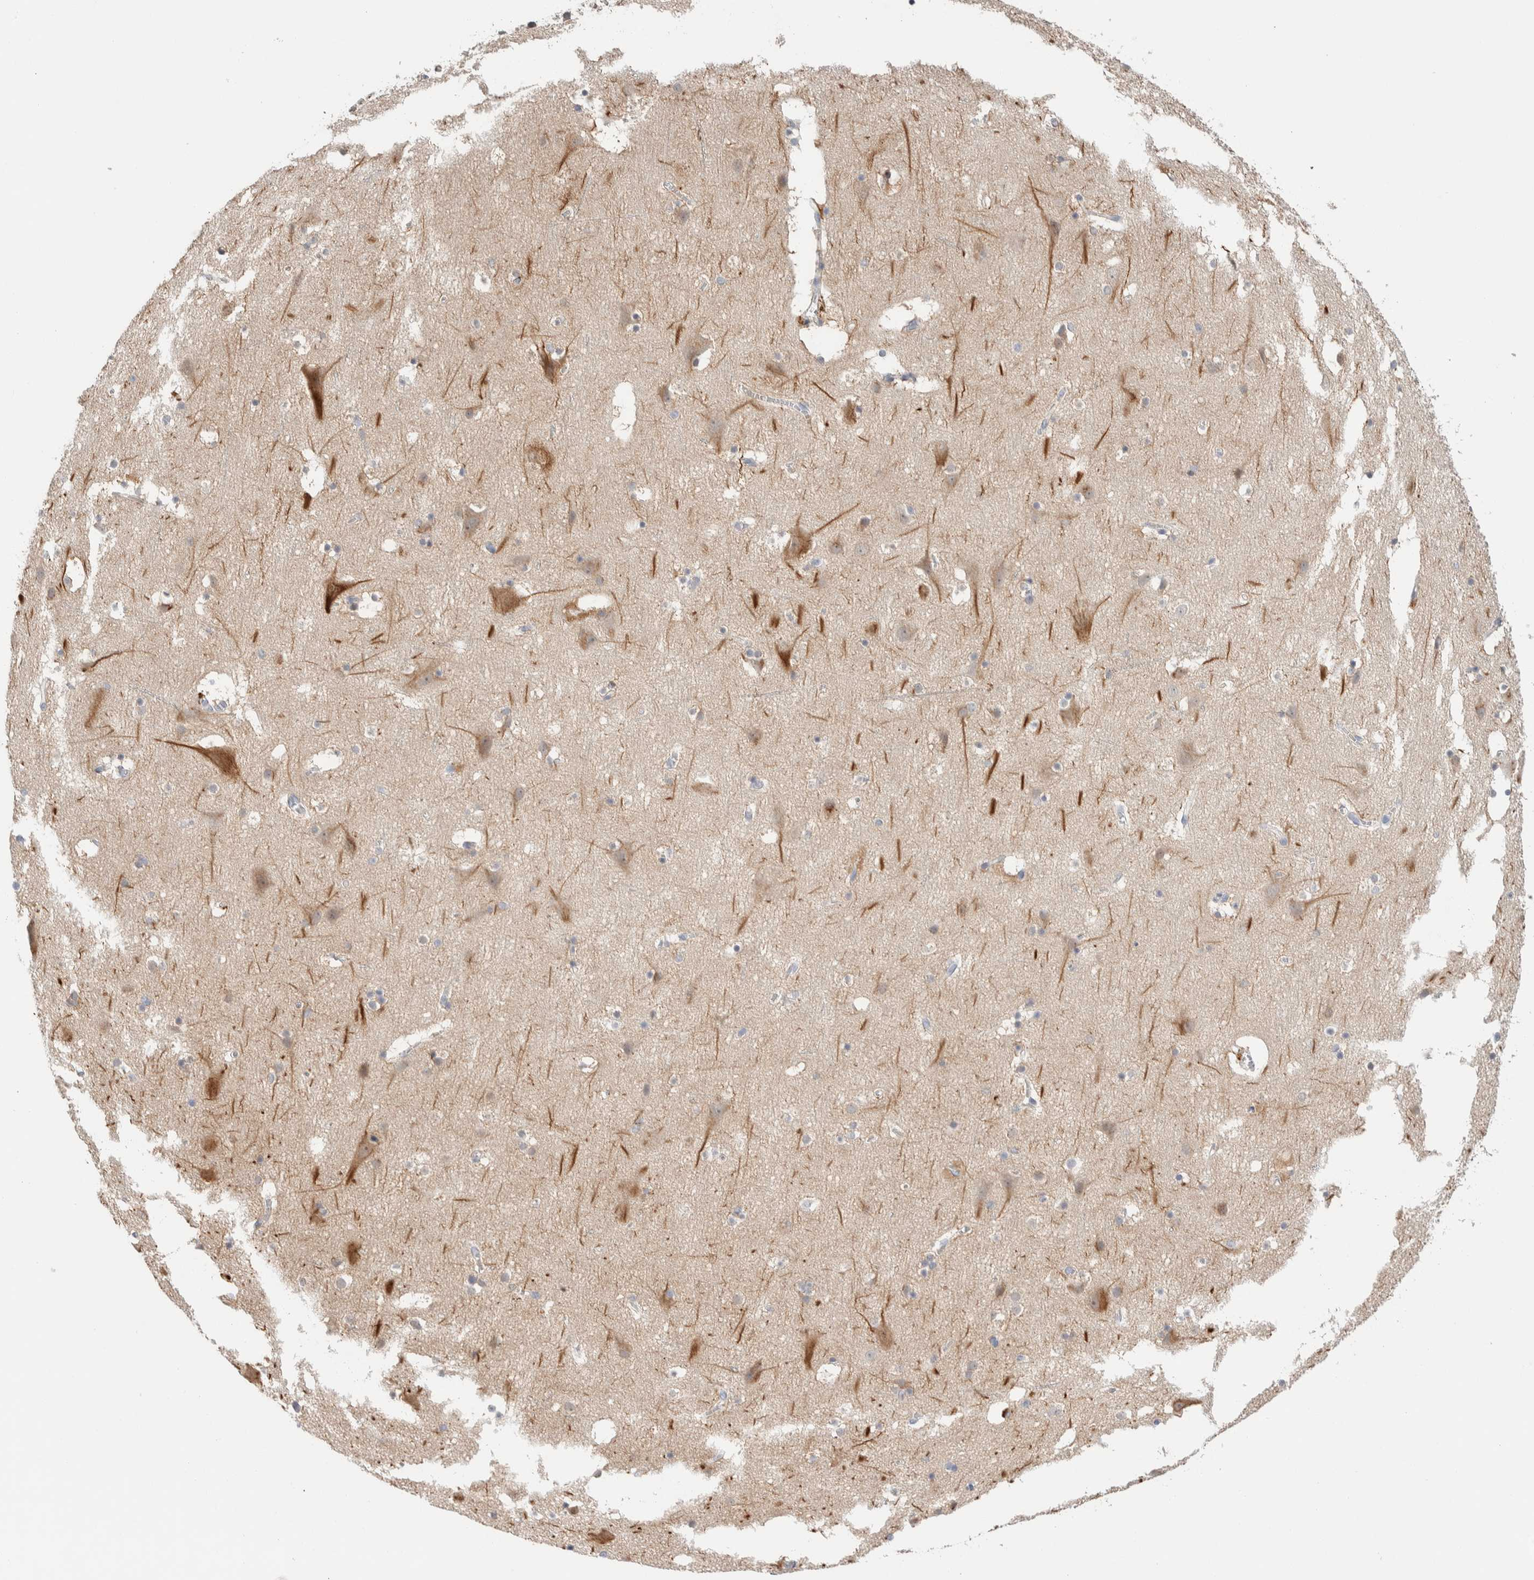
{"staining": {"intensity": "negative", "quantity": "none", "location": "none"}, "tissue": "cerebral cortex", "cell_type": "Endothelial cells", "image_type": "normal", "snomed": [{"axis": "morphology", "description": "Normal tissue, NOS"}, {"axis": "topography", "description": "Cerebral cortex"}], "caption": "An image of cerebral cortex stained for a protein shows no brown staining in endothelial cells. (DAB IHC, high magnification).", "gene": "DNAJB6", "patient": {"sex": "male", "age": 45}}